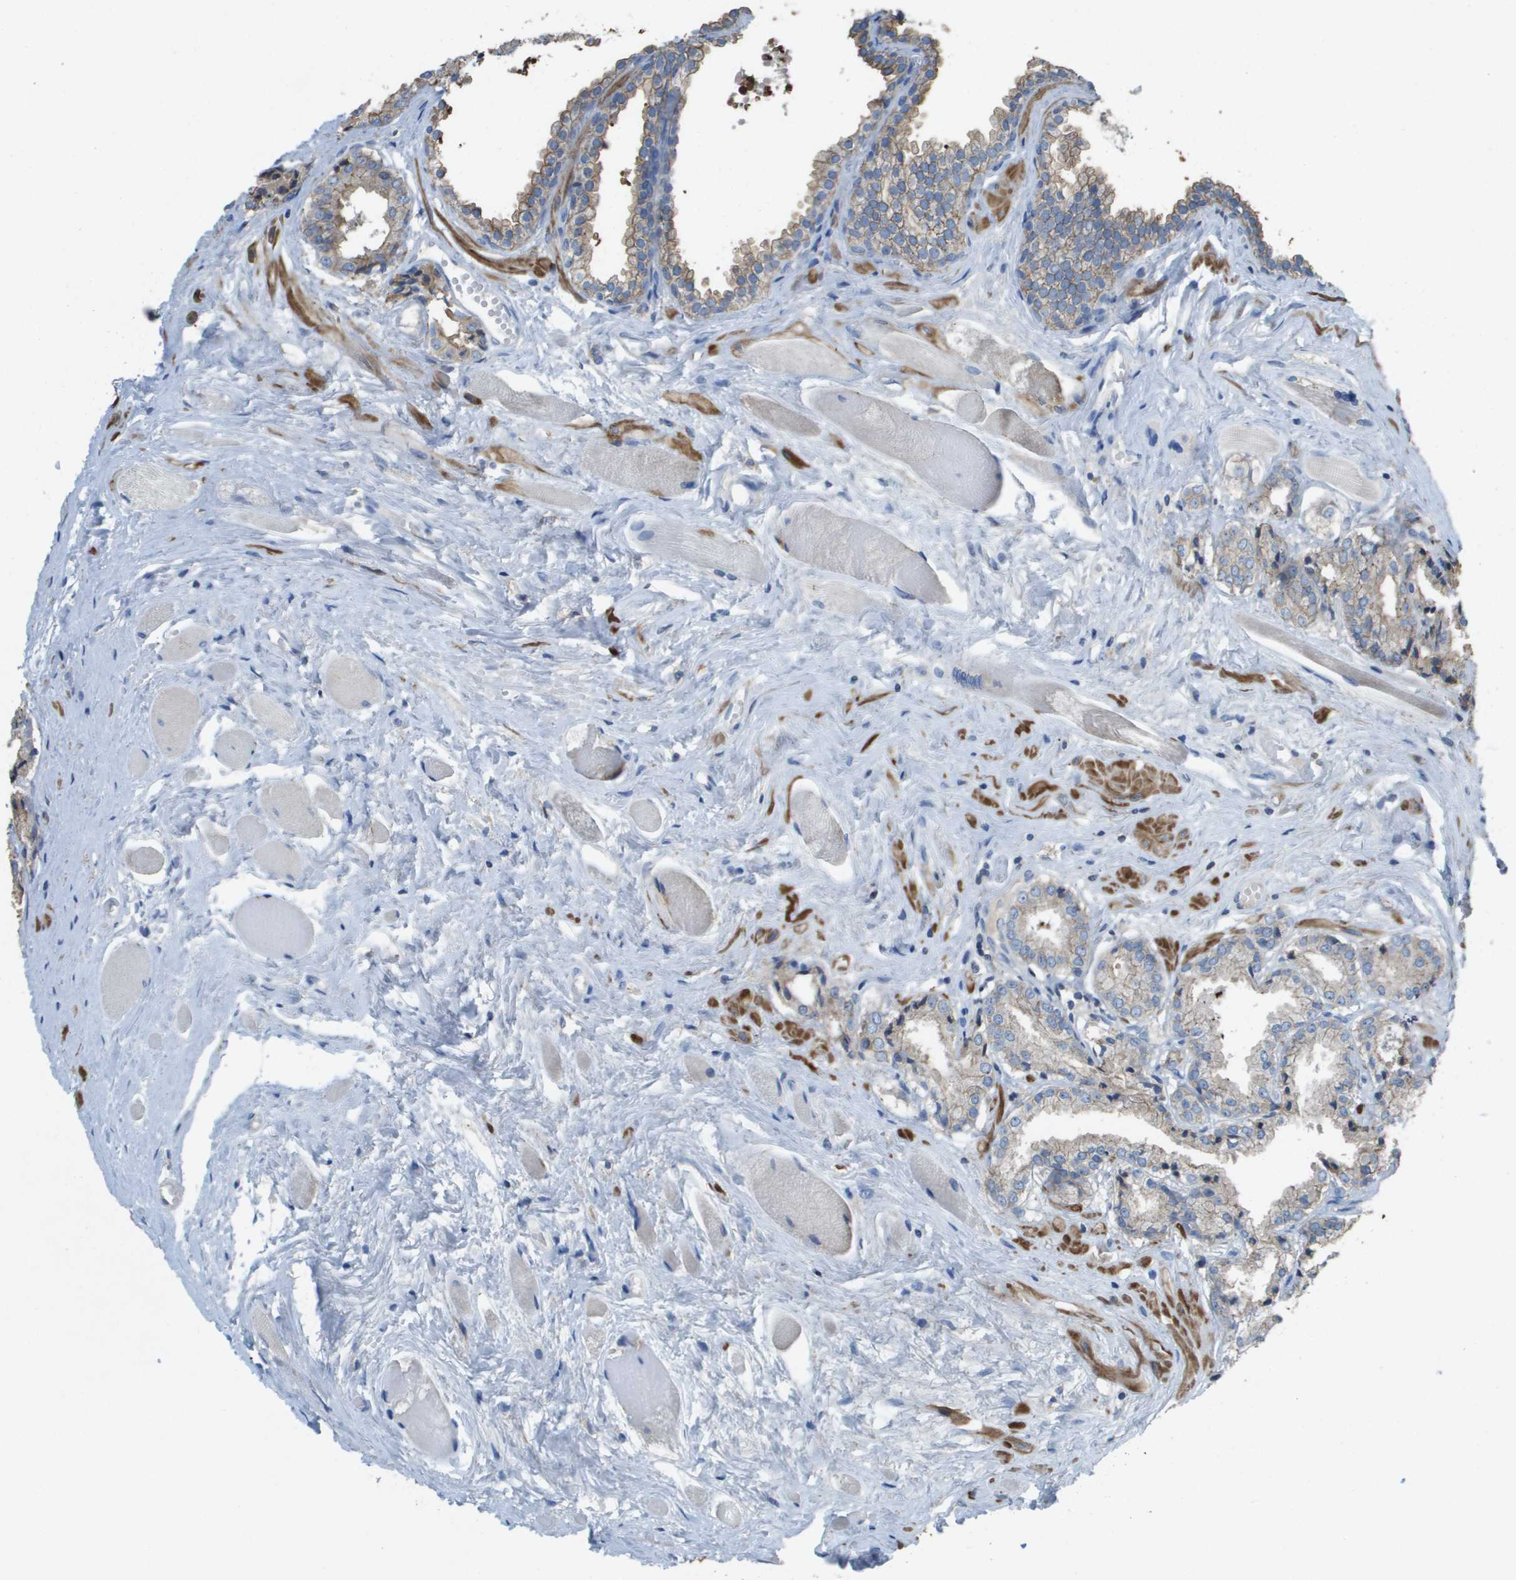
{"staining": {"intensity": "moderate", "quantity": "25%-75%", "location": "cytoplasmic/membranous"}, "tissue": "prostate cancer", "cell_type": "Tumor cells", "image_type": "cancer", "snomed": [{"axis": "morphology", "description": "Adenocarcinoma, Low grade"}, {"axis": "topography", "description": "Prostate"}], "caption": "Tumor cells demonstrate medium levels of moderate cytoplasmic/membranous expression in approximately 25%-75% of cells in prostate cancer (low-grade adenocarcinoma).", "gene": "CLCA4", "patient": {"sex": "male", "age": 53}}